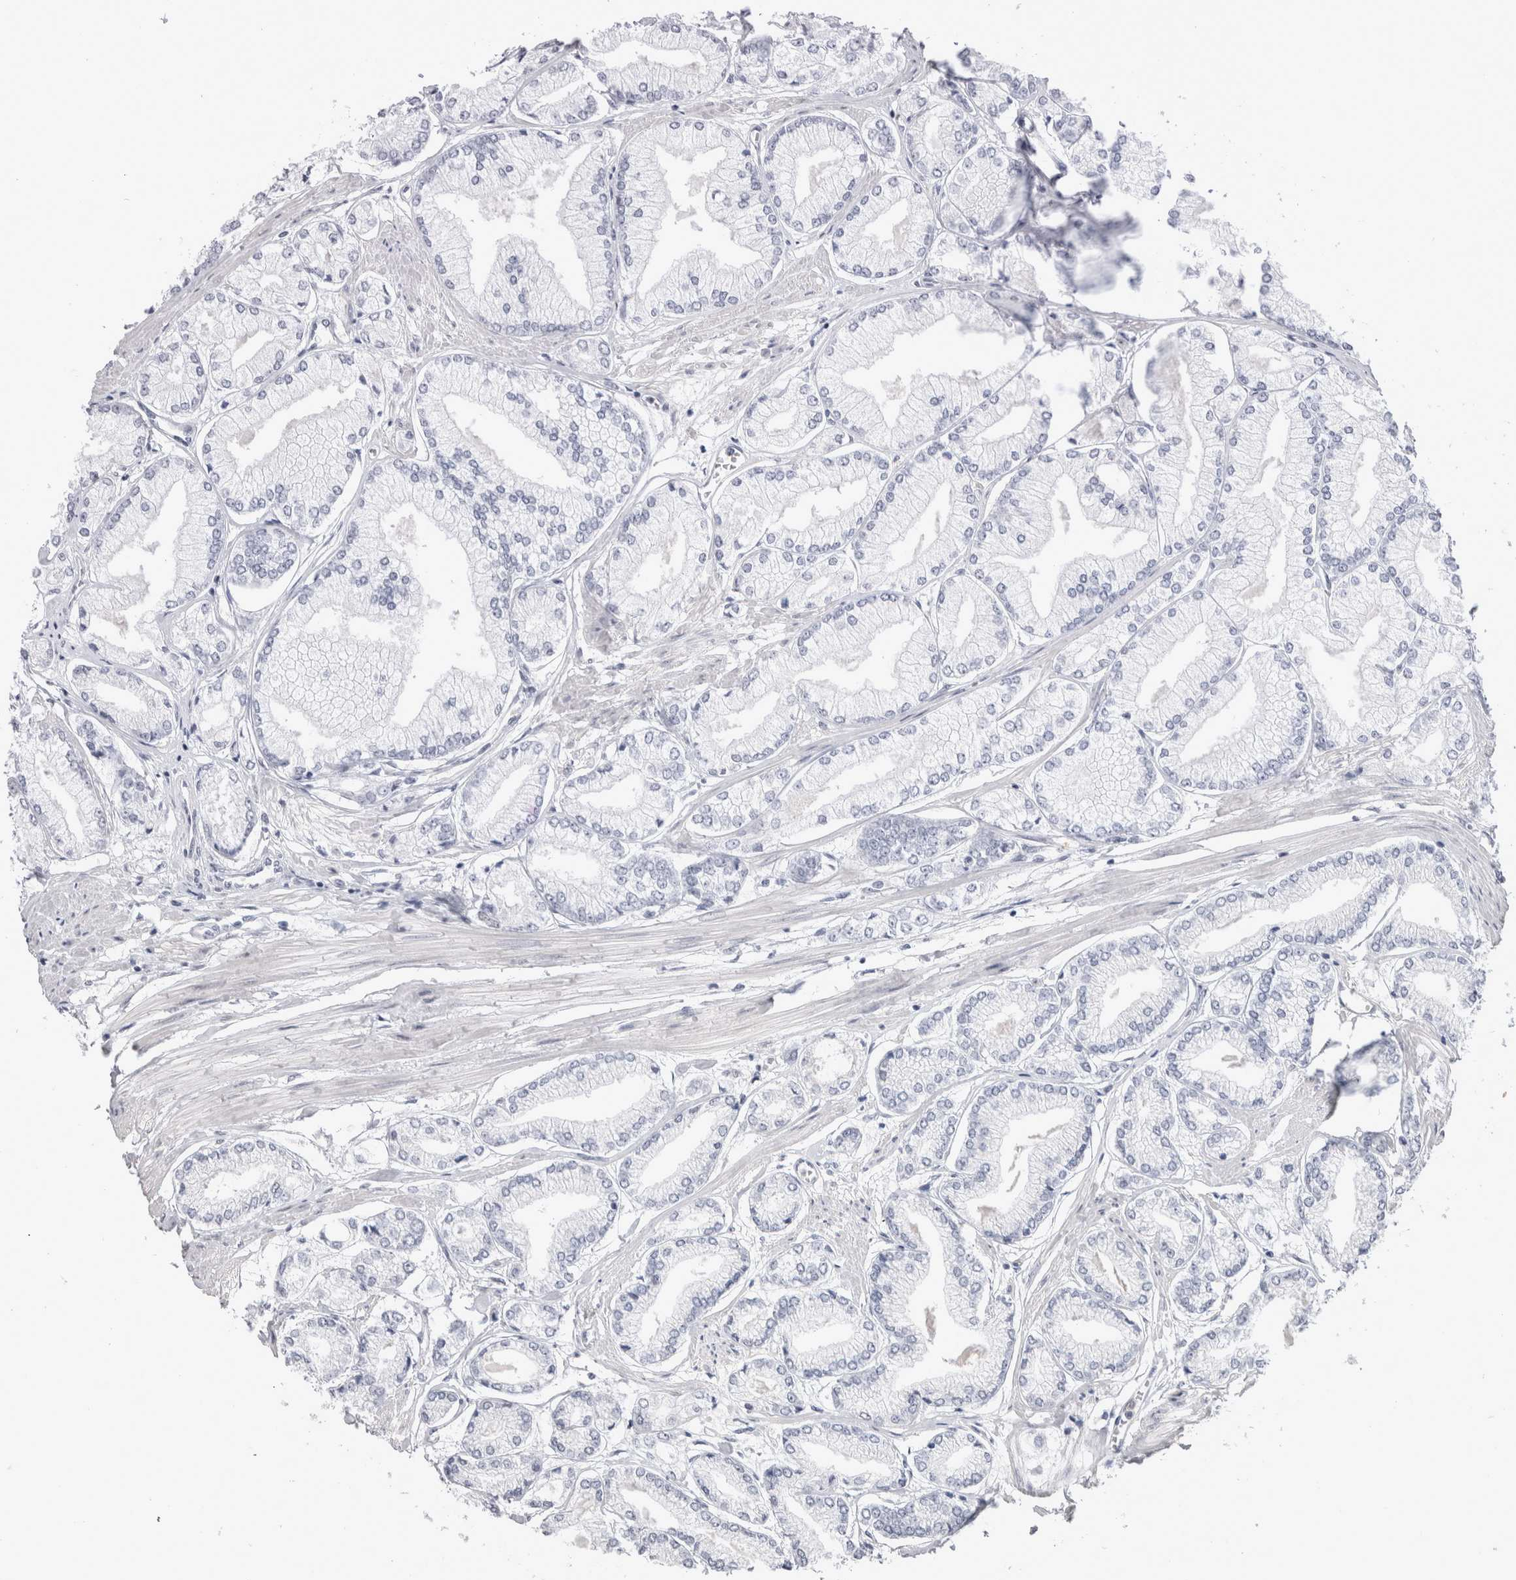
{"staining": {"intensity": "negative", "quantity": "none", "location": "none"}, "tissue": "prostate cancer", "cell_type": "Tumor cells", "image_type": "cancer", "snomed": [{"axis": "morphology", "description": "Adenocarcinoma, Low grade"}, {"axis": "topography", "description": "Prostate"}], "caption": "The photomicrograph displays no staining of tumor cells in prostate cancer (low-grade adenocarcinoma).", "gene": "RBM6", "patient": {"sex": "male", "age": 52}}